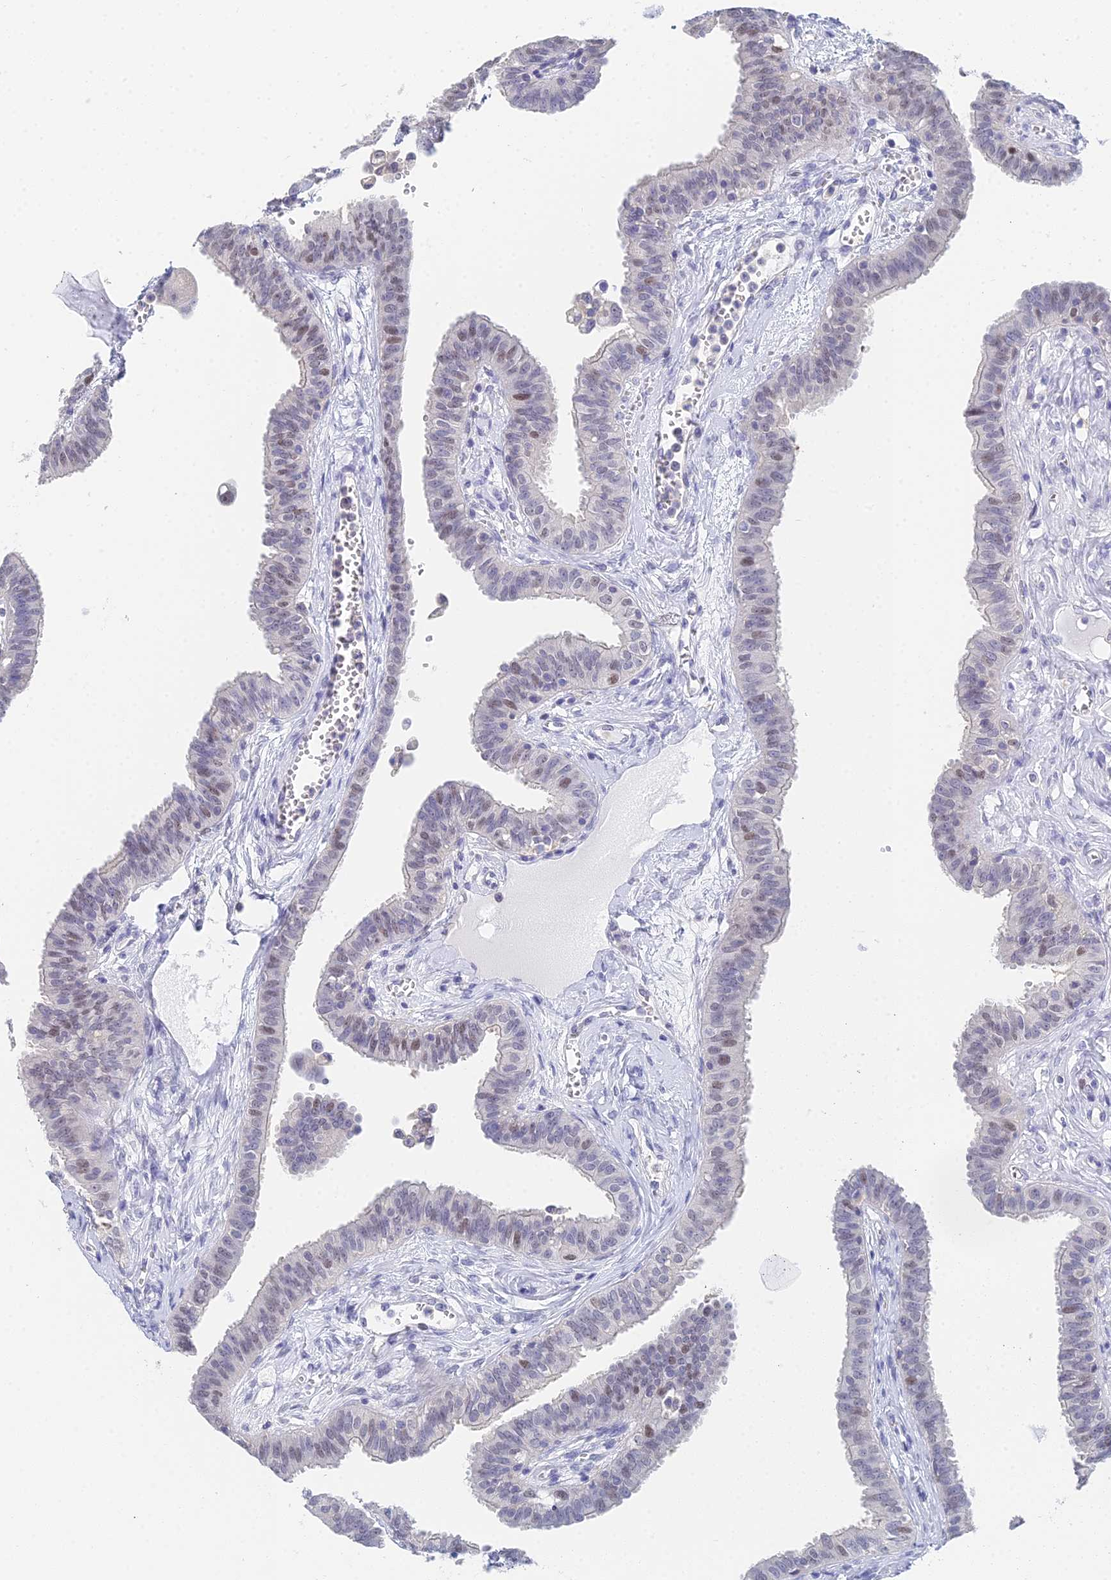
{"staining": {"intensity": "moderate", "quantity": "<25%", "location": "nuclear"}, "tissue": "fallopian tube", "cell_type": "Glandular cells", "image_type": "normal", "snomed": [{"axis": "morphology", "description": "Normal tissue, NOS"}, {"axis": "morphology", "description": "Carcinoma, NOS"}, {"axis": "topography", "description": "Fallopian tube"}, {"axis": "topography", "description": "Ovary"}], "caption": "High-magnification brightfield microscopy of unremarkable fallopian tube stained with DAB (3,3'-diaminobenzidine) (brown) and counterstained with hematoxylin (blue). glandular cells exhibit moderate nuclear staining is appreciated in approximately<25% of cells. (DAB IHC with brightfield microscopy, high magnification).", "gene": "MCM2", "patient": {"sex": "female", "age": 59}}